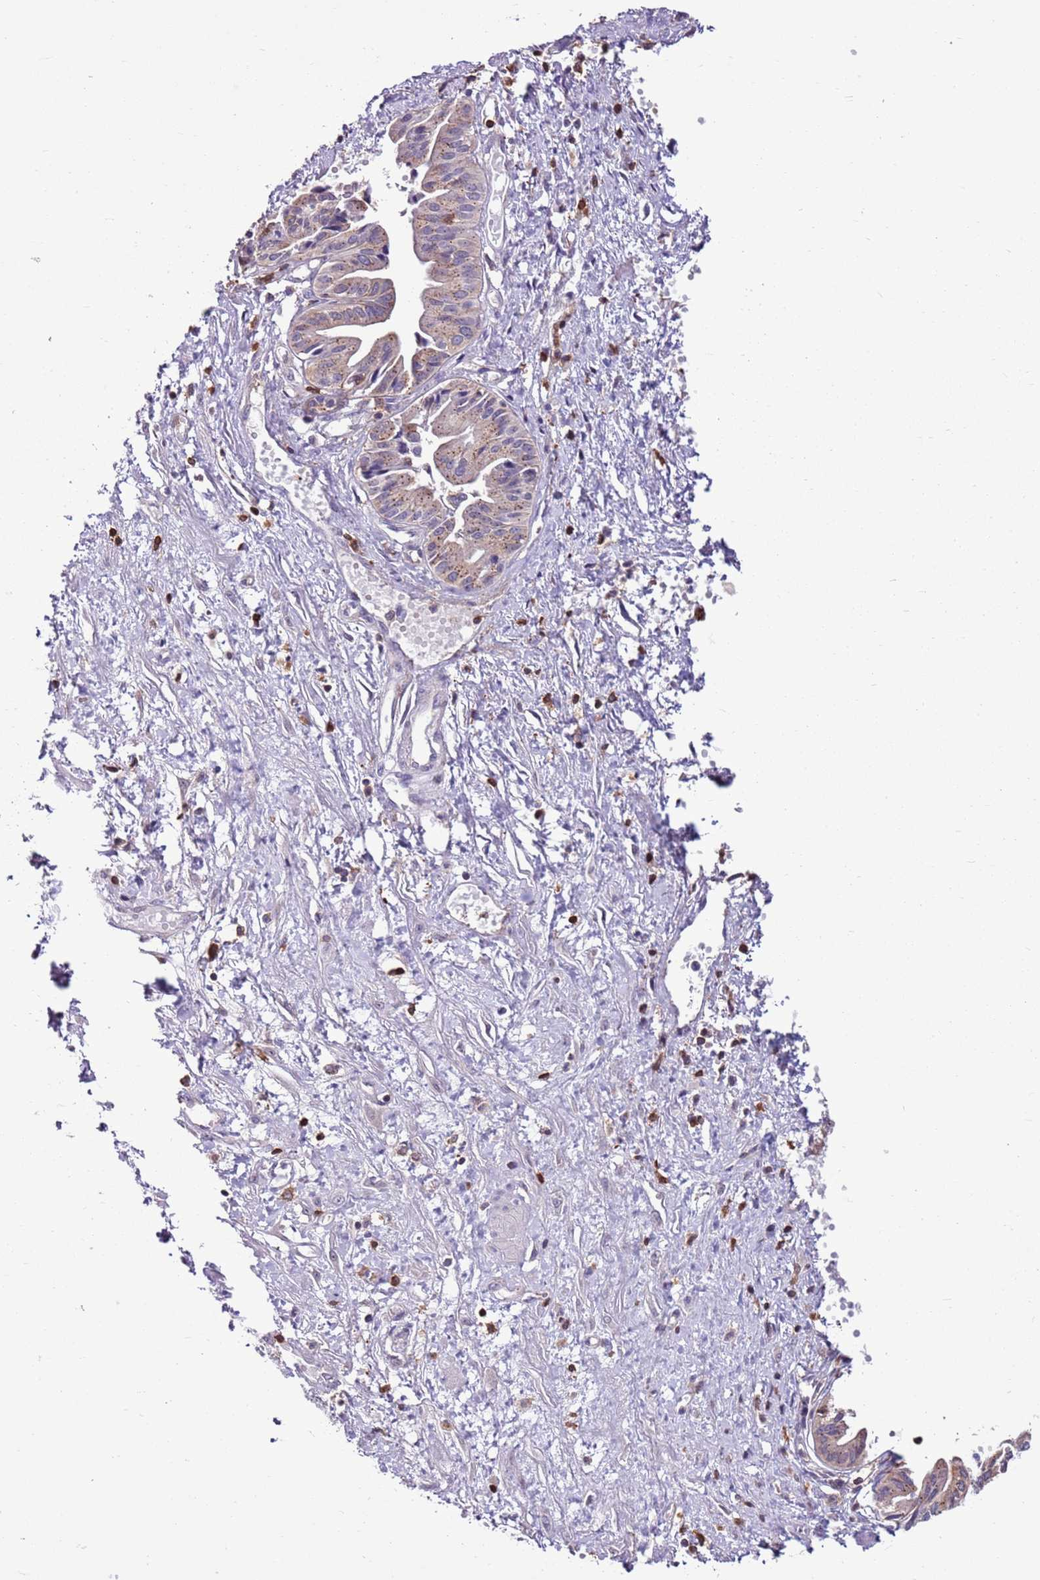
{"staining": {"intensity": "weak", "quantity": "25%-75%", "location": "cytoplasmic/membranous"}, "tissue": "pancreatic cancer", "cell_type": "Tumor cells", "image_type": "cancer", "snomed": [{"axis": "morphology", "description": "Adenocarcinoma, NOS"}, {"axis": "topography", "description": "Pancreas"}], "caption": "Immunohistochemical staining of pancreatic cancer shows weak cytoplasmic/membranous protein positivity in about 25%-75% of tumor cells.", "gene": "ZSWIM1", "patient": {"sex": "female", "age": 50}}